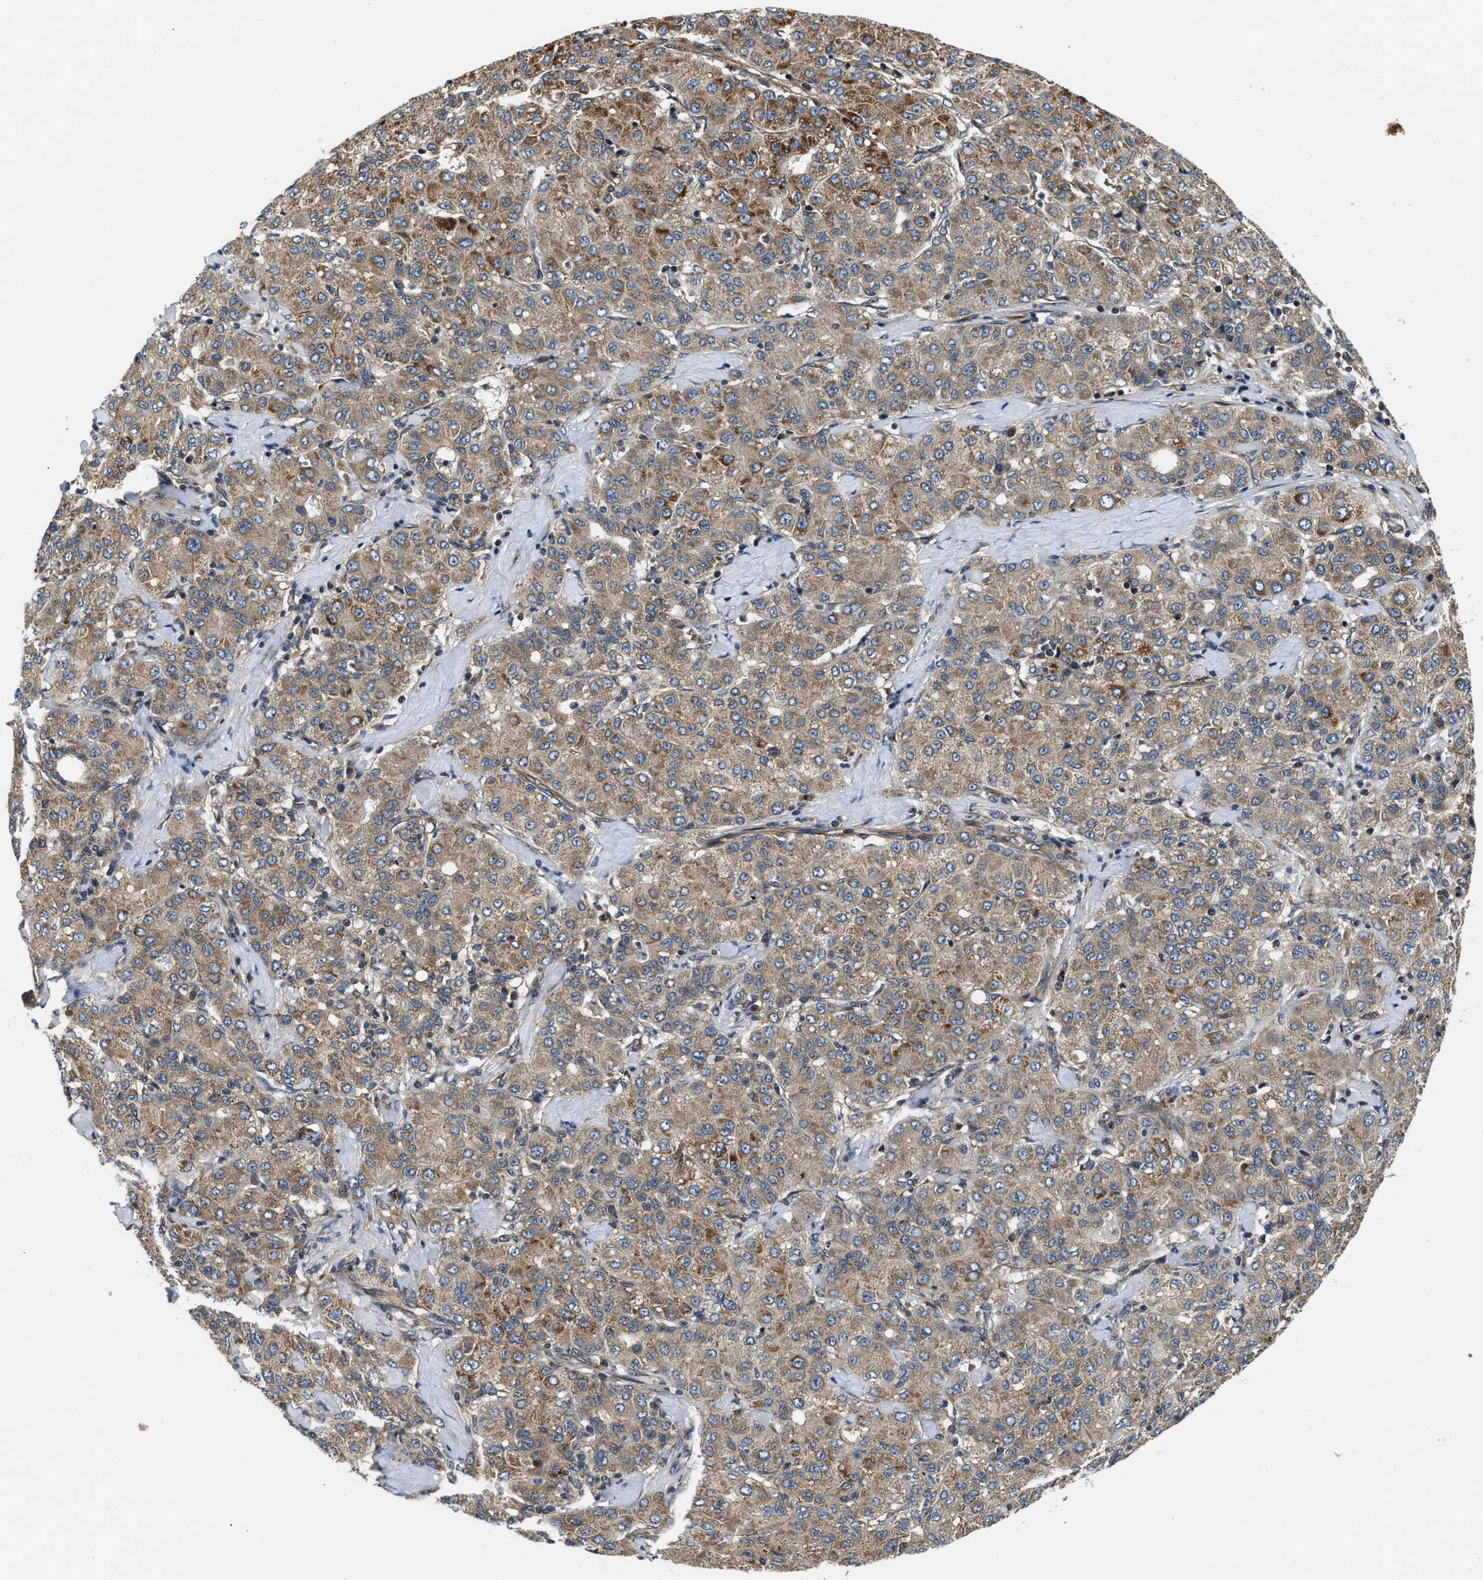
{"staining": {"intensity": "weak", "quantity": "25%-75%", "location": "cytoplasmic/membranous"}, "tissue": "liver cancer", "cell_type": "Tumor cells", "image_type": "cancer", "snomed": [{"axis": "morphology", "description": "Carcinoma, Hepatocellular, NOS"}, {"axis": "topography", "description": "Liver"}], "caption": "Protein expression analysis of human liver cancer (hepatocellular carcinoma) reveals weak cytoplasmic/membranous positivity in approximately 25%-75% of tumor cells.", "gene": "PNPLA8", "patient": {"sex": "male", "age": 65}}